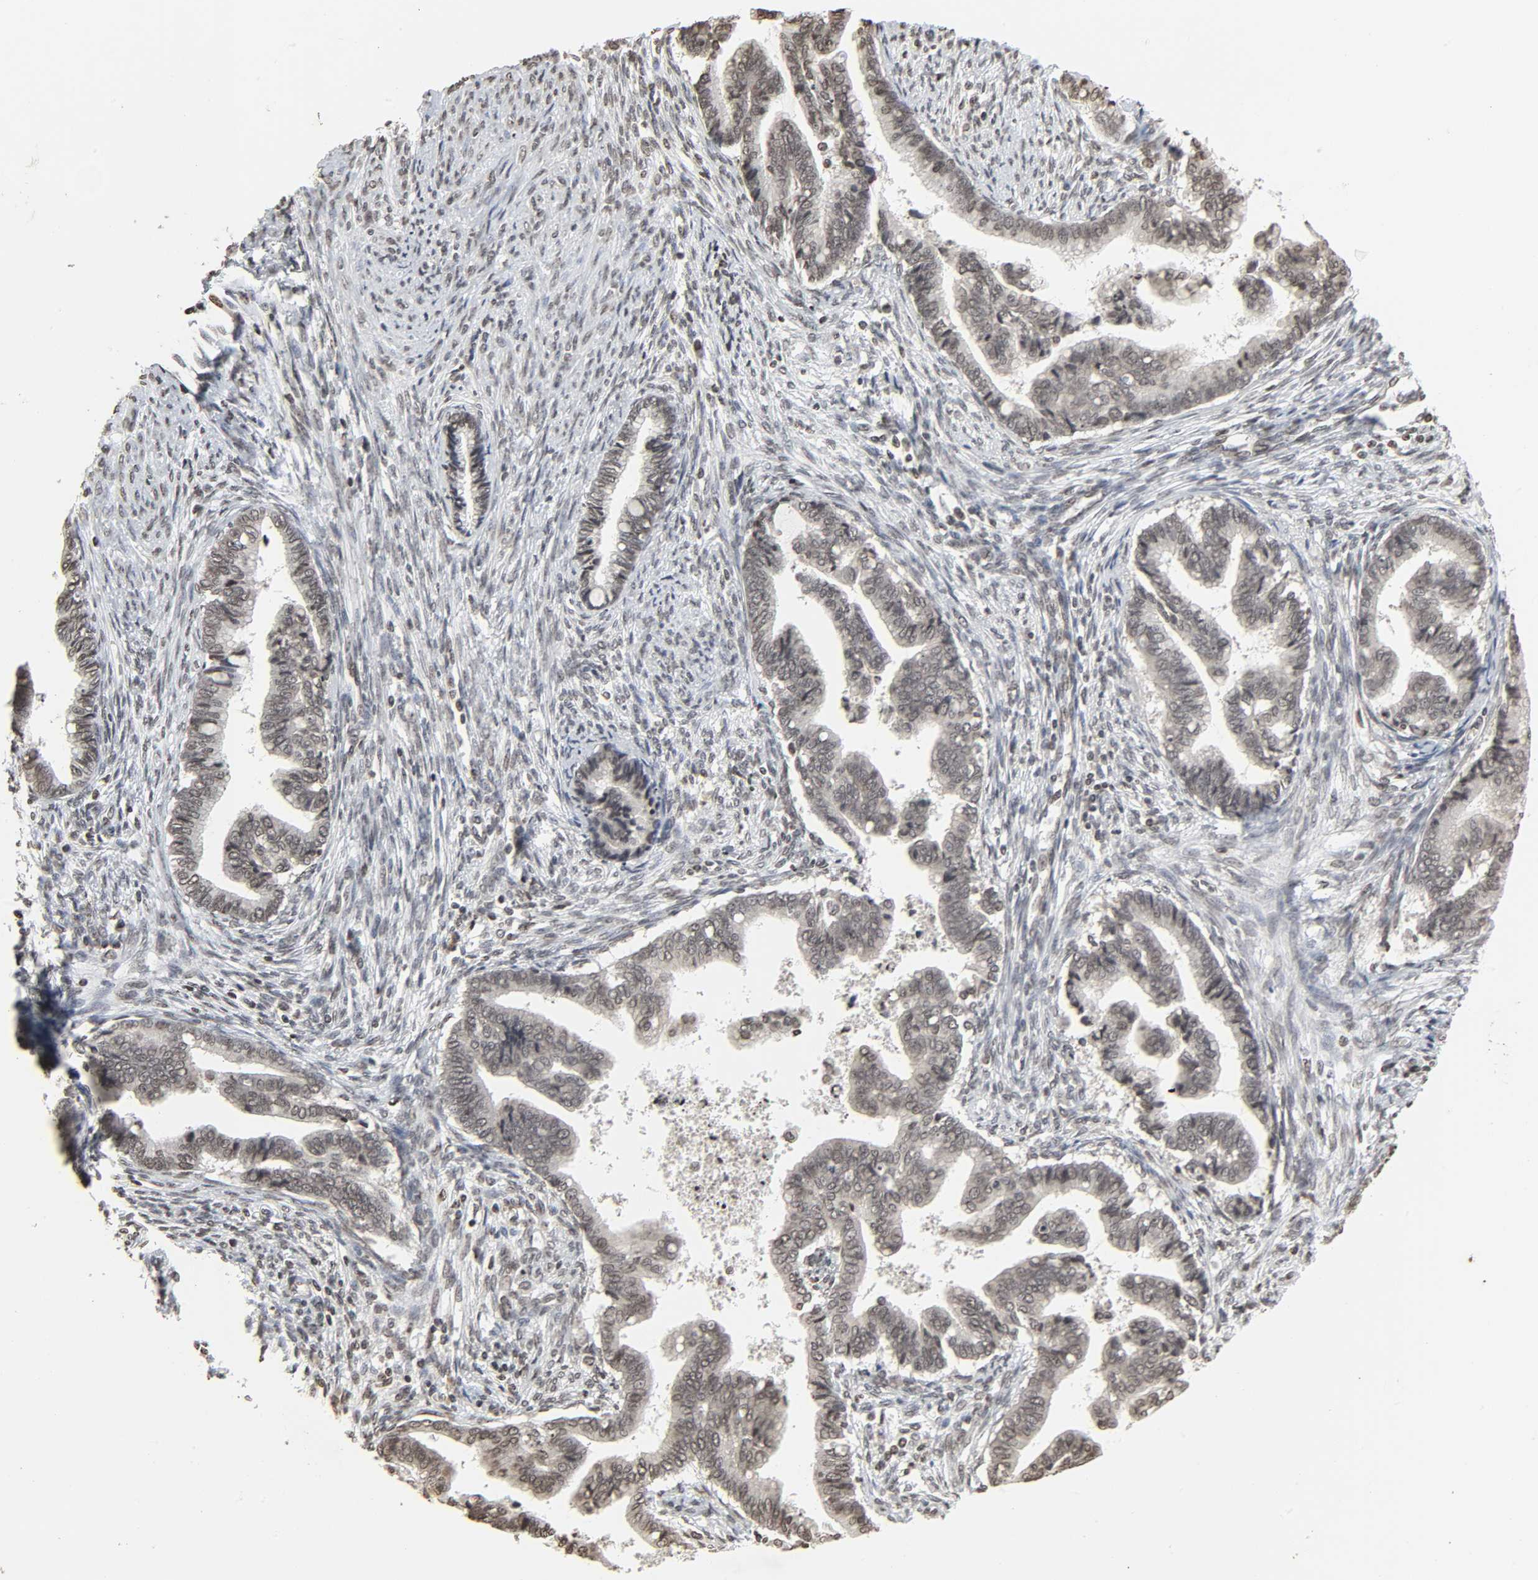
{"staining": {"intensity": "moderate", "quantity": ">75%", "location": "nuclear"}, "tissue": "cervical cancer", "cell_type": "Tumor cells", "image_type": "cancer", "snomed": [{"axis": "morphology", "description": "Adenocarcinoma, NOS"}, {"axis": "topography", "description": "Cervix"}], "caption": "The immunohistochemical stain highlights moderate nuclear positivity in tumor cells of cervical cancer (adenocarcinoma) tissue.", "gene": "ELAVL1", "patient": {"sex": "female", "age": 44}}